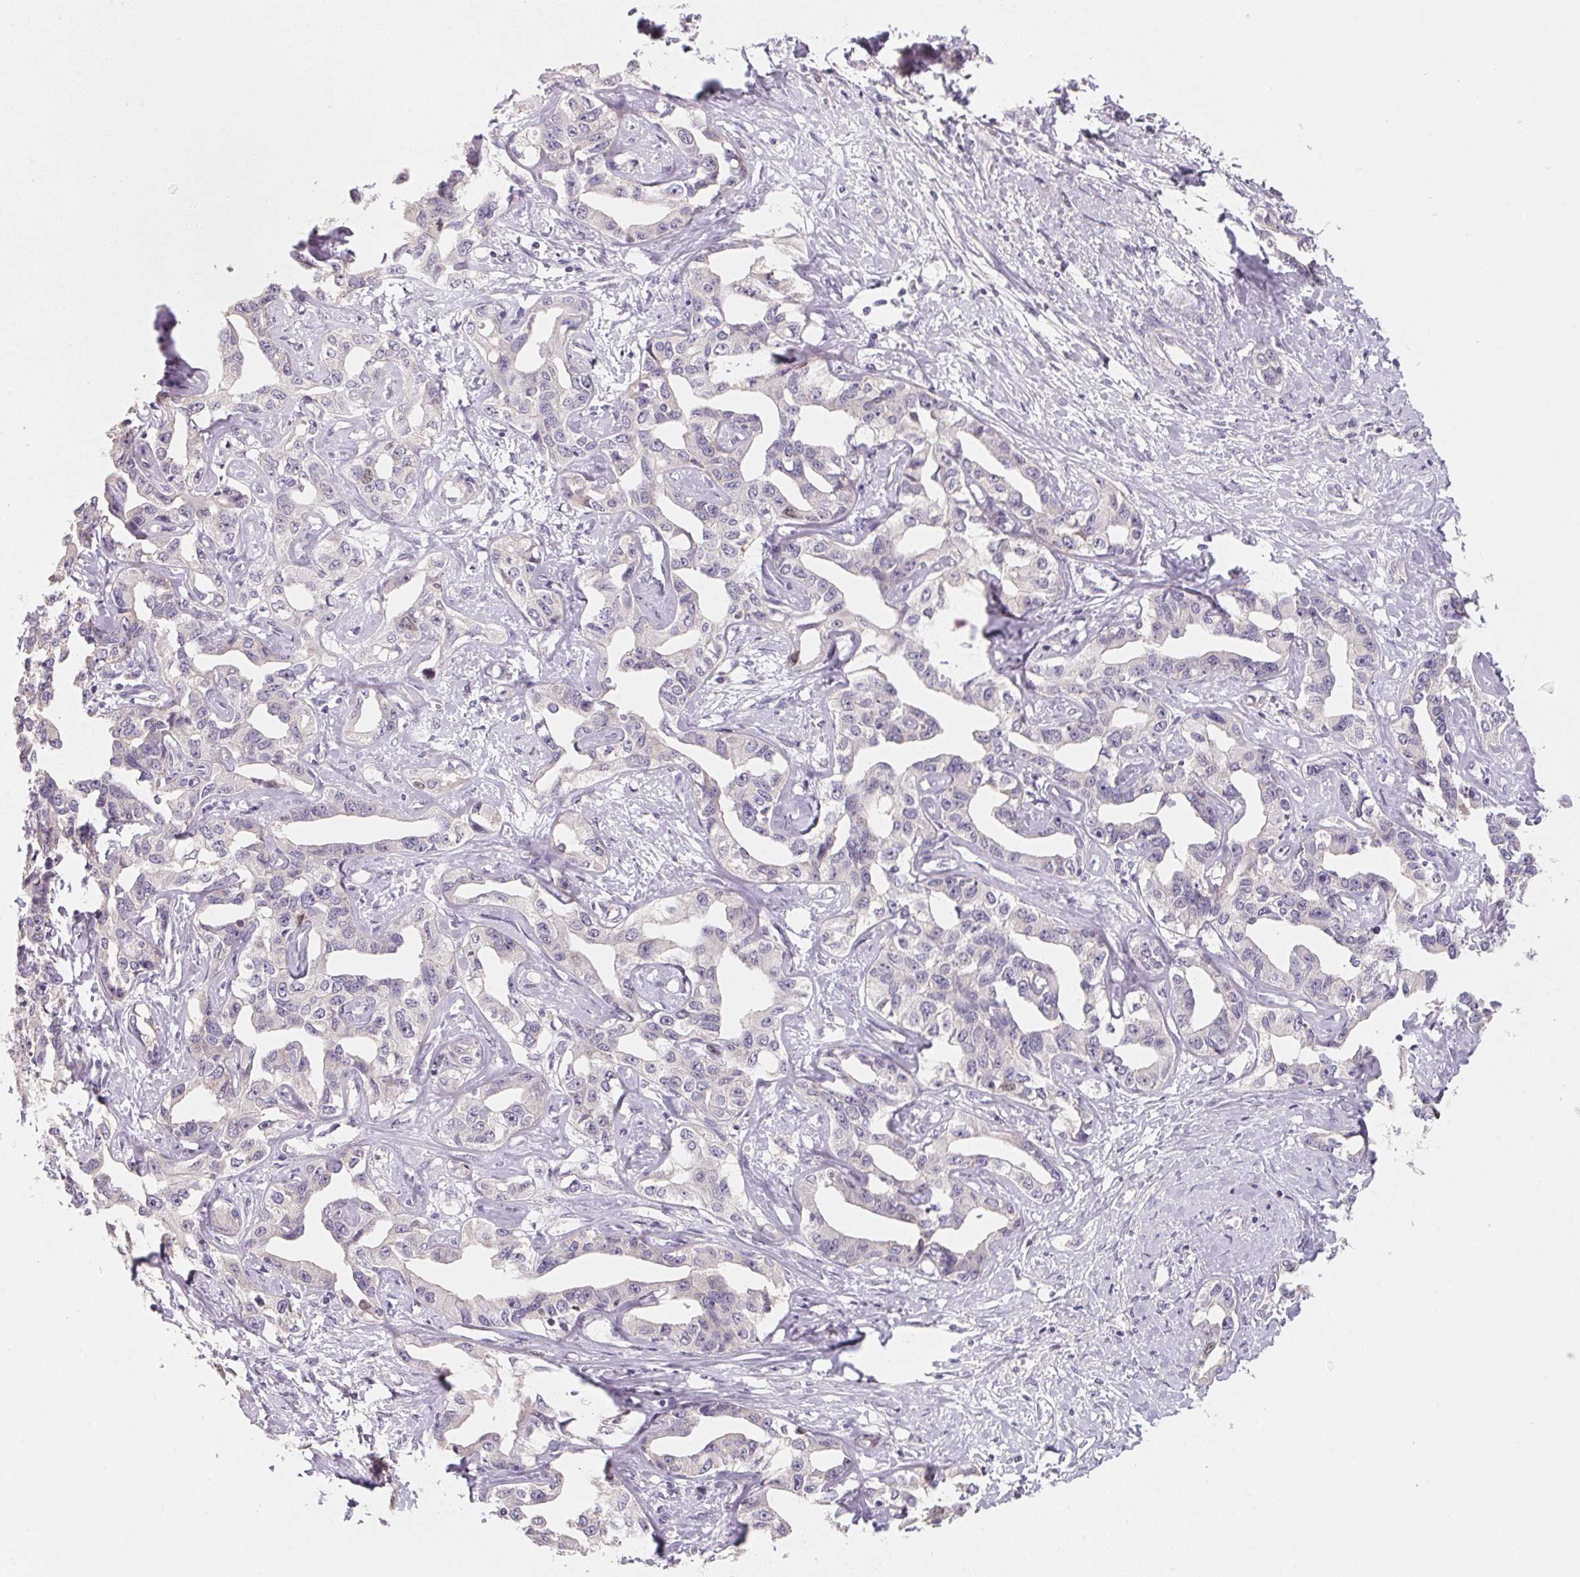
{"staining": {"intensity": "negative", "quantity": "none", "location": "none"}, "tissue": "liver cancer", "cell_type": "Tumor cells", "image_type": "cancer", "snomed": [{"axis": "morphology", "description": "Cholangiocarcinoma"}, {"axis": "topography", "description": "Liver"}], "caption": "A histopathology image of human cholangiocarcinoma (liver) is negative for staining in tumor cells.", "gene": "KIFC1", "patient": {"sex": "male", "age": 59}}